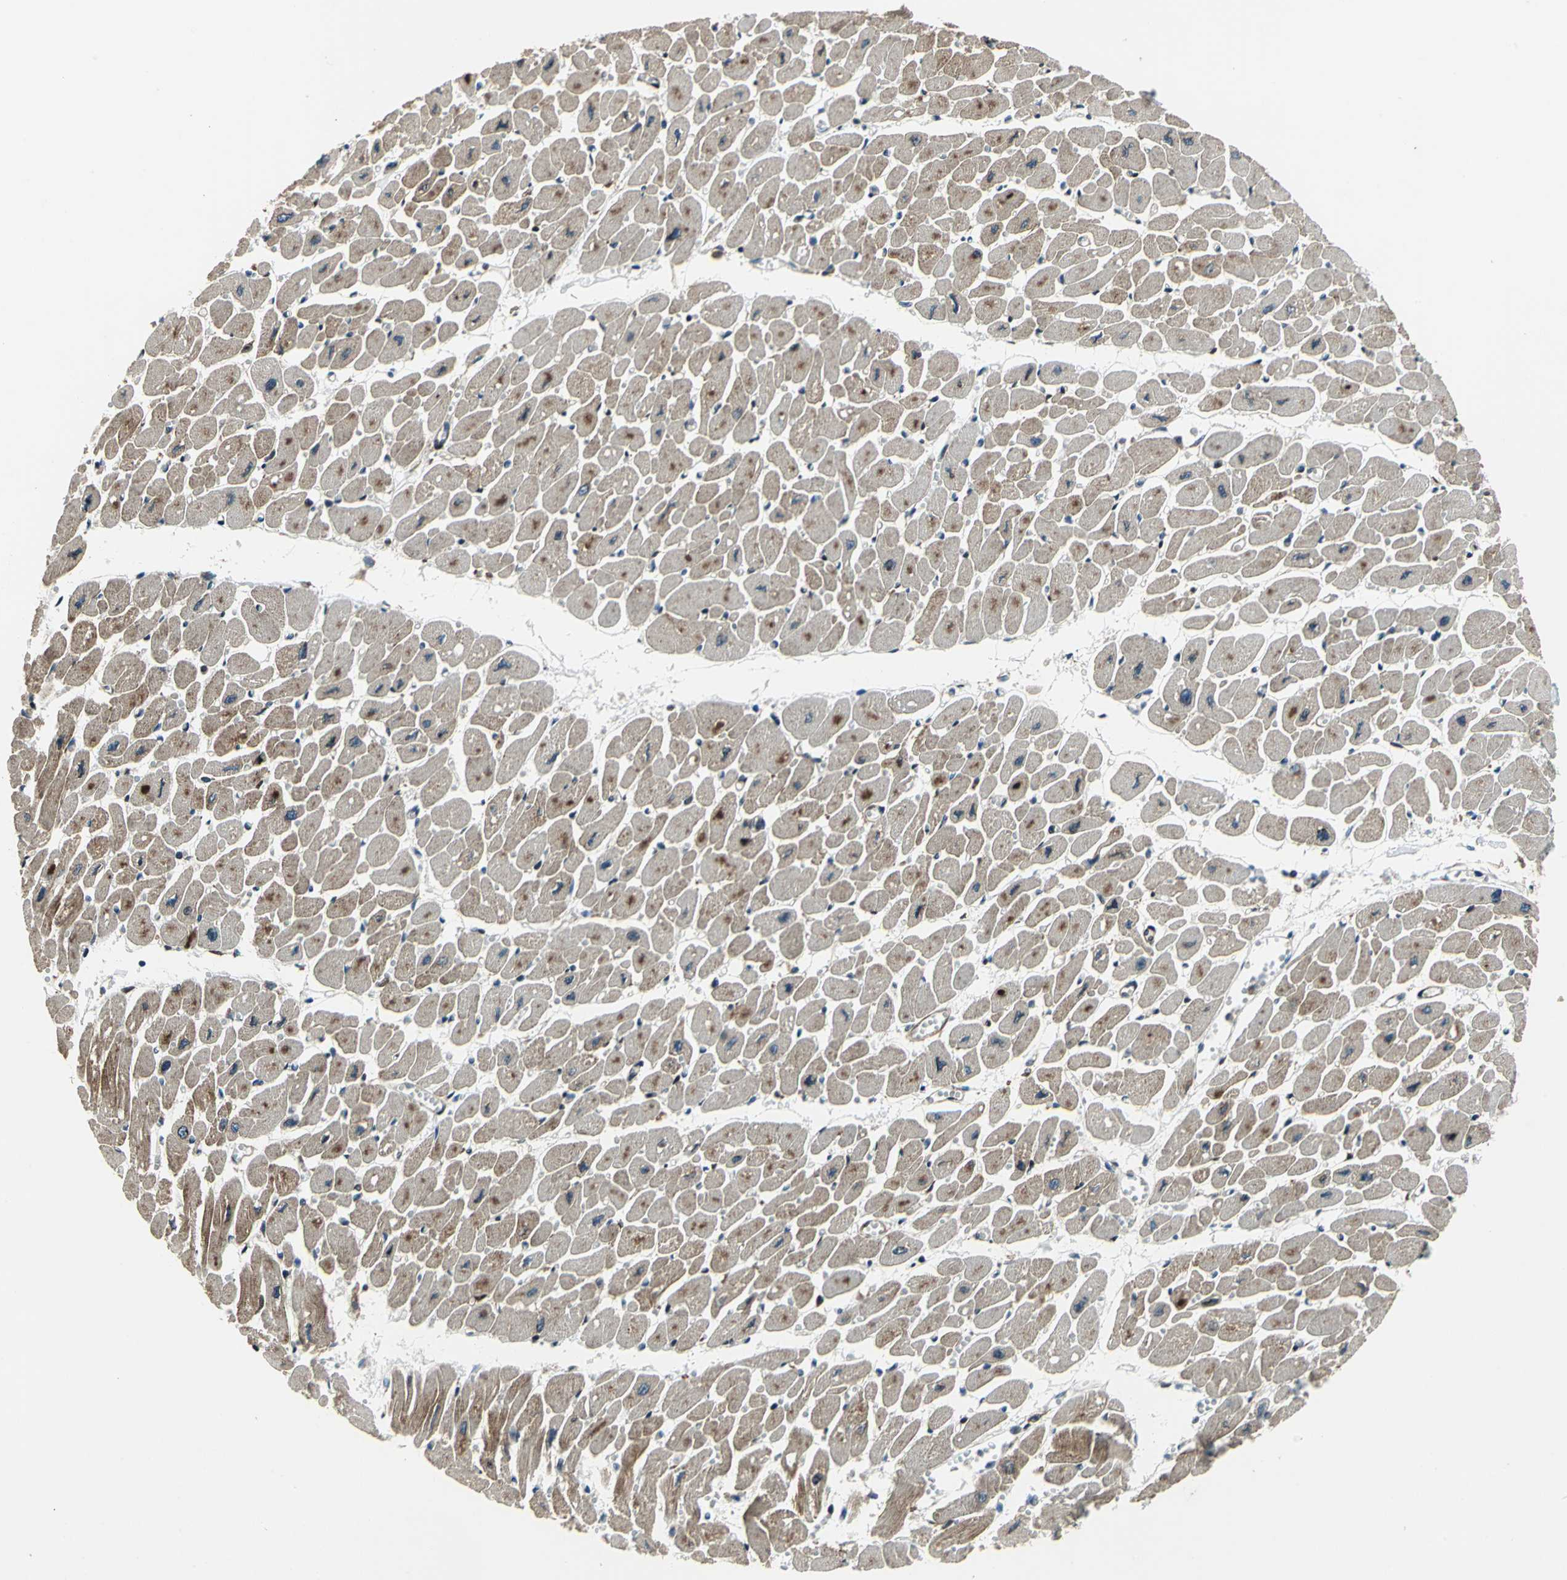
{"staining": {"intensity": "strong", "quantity": "25%-75%", "location": "cytoplasmic/membranous,nuclear"}, "tissue": "heart muscle", "cell_type": "Cardiomyocytes", "image_type": "normal", "snomed": [{"axis": "morphology", "description": "Normal tissue, NOS"}, {"axis": "topography", "description": "Heart"}], "caption": "Immunohistochemistry micrograph of unremarkable heart muscle stained for a protein (brown), which reveals high levels of strong cytoplasmic/membranous,nuclear expression in about 25%-75% of cardiomyocytes.", "gene": "AATF", "patient": {"sex": "female", "age": 54}}